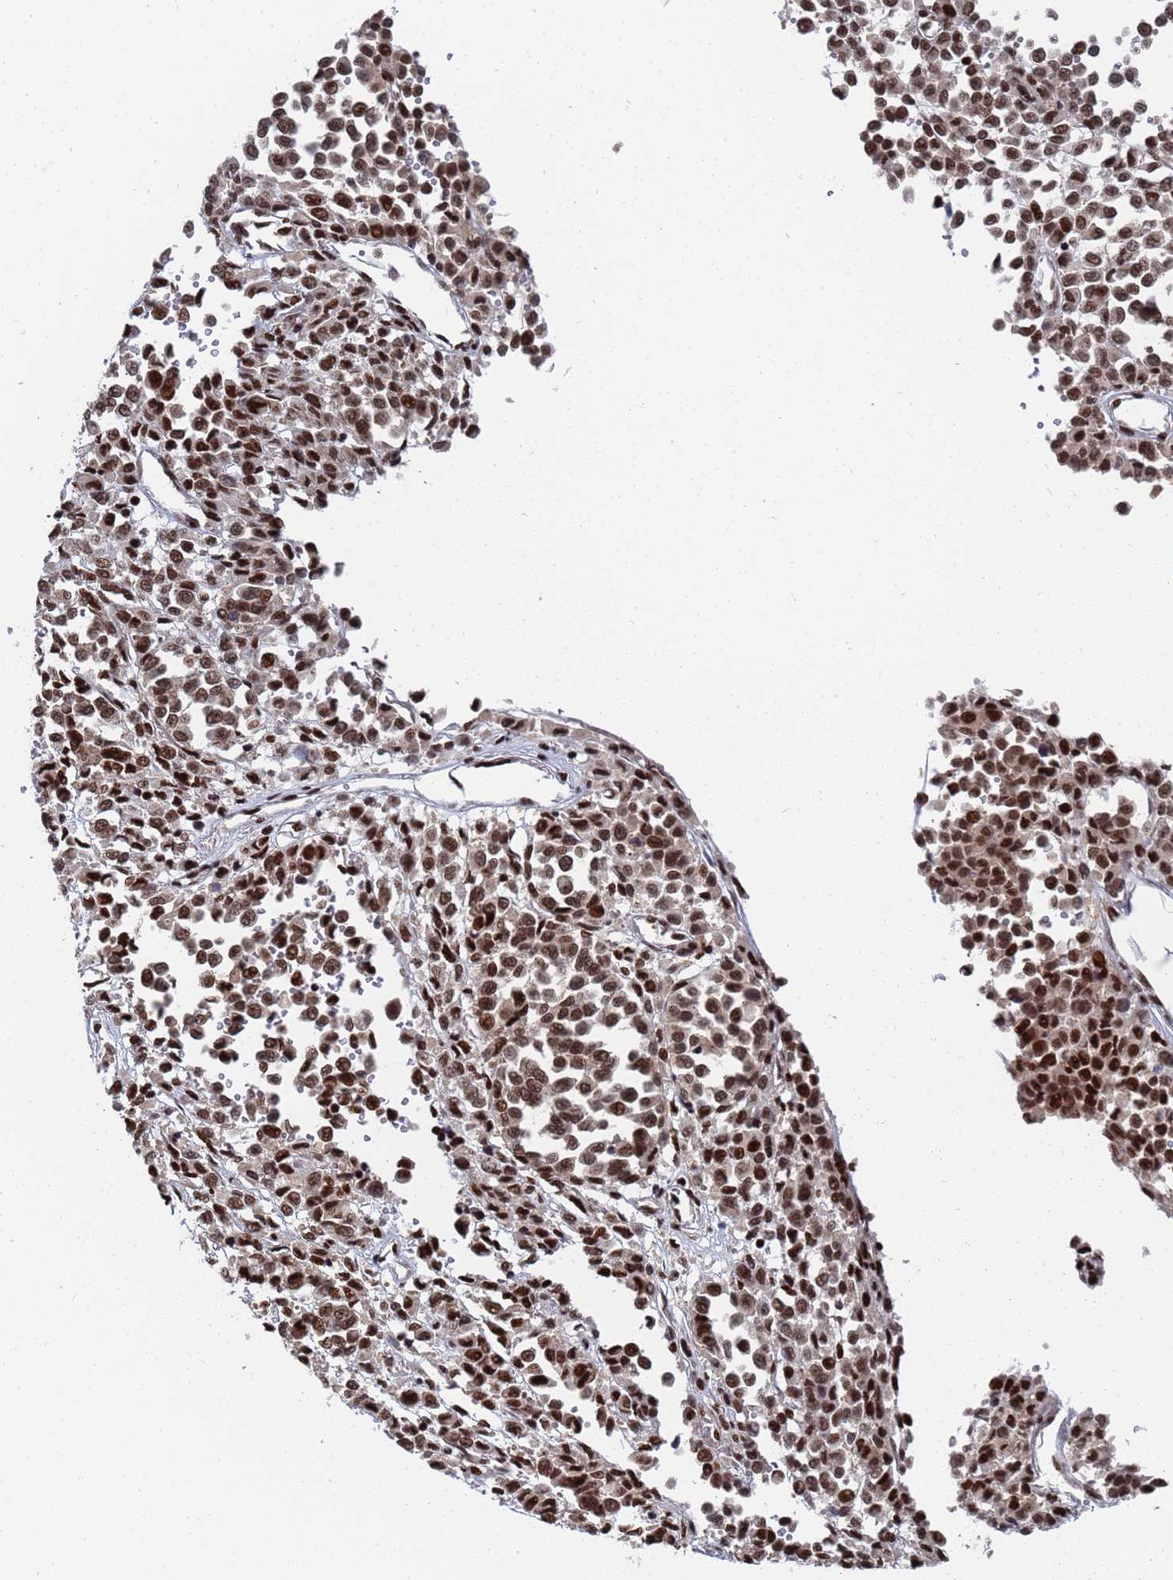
{"staining": {"intensity": "moderate", "quantity": ">75%", "location": "nuclear"}, "tissue": "melanoma", "cell_type": "Tumor cells", "image_type": "cancer", "snomed": [{"axis": "morphology", "description": "Malignant melanoma, Metastatic site"}, {"axis": "topography", "description": "Pancreas"}], "caption": "Immunohistochemistry of melanoma exhibits medium levels of moderate nuclear staining in approximately >75% of tumor cells.", "gene": "AP5Z1", "patient": {"sex": "female", "age": 30}}